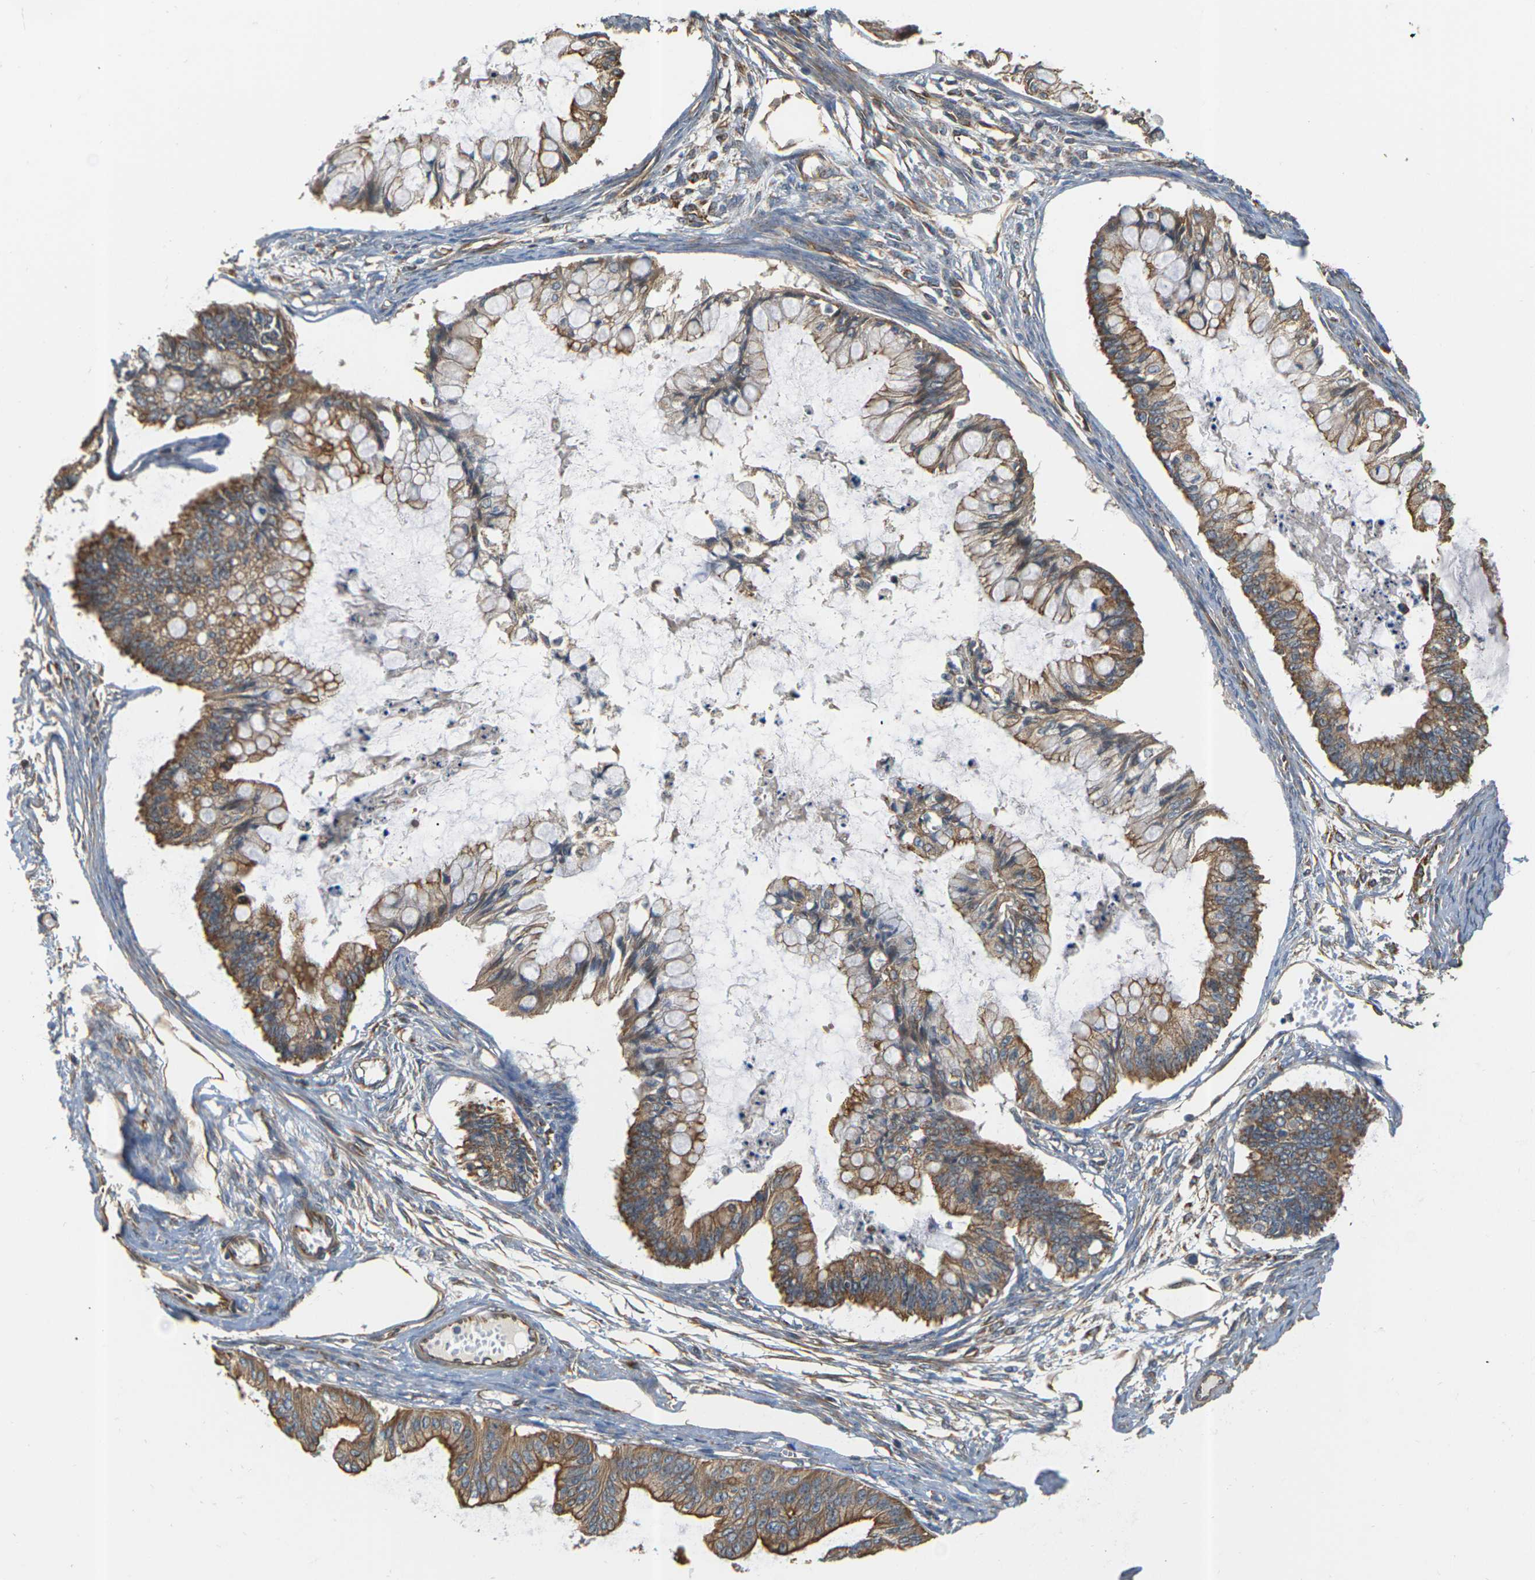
{"staining": {"intensity": "moderate", "quantity": ">75%", "location": "cytoplasmic/membranous"}, "tissue": "ovarian cancer", "cell_type": "Tumor cells", "image_type": "cancer", "snomed": [{"axis": "morphology", "description": "Cystadenocarcinoma, mucinous, NOS"}, {"axis": "topography", "description": "Ovary"}], "caption": "This histopathology image exhibits immunohistochemistry staining of human ovarian cancer (mucinous cystadenocarcinoma), with medium moderate cytoplasmic/membranous expression in approximately >75% of tumor cells.", "gene": "PCDHB4", "patient": {"sex": "female", "age": 57}}